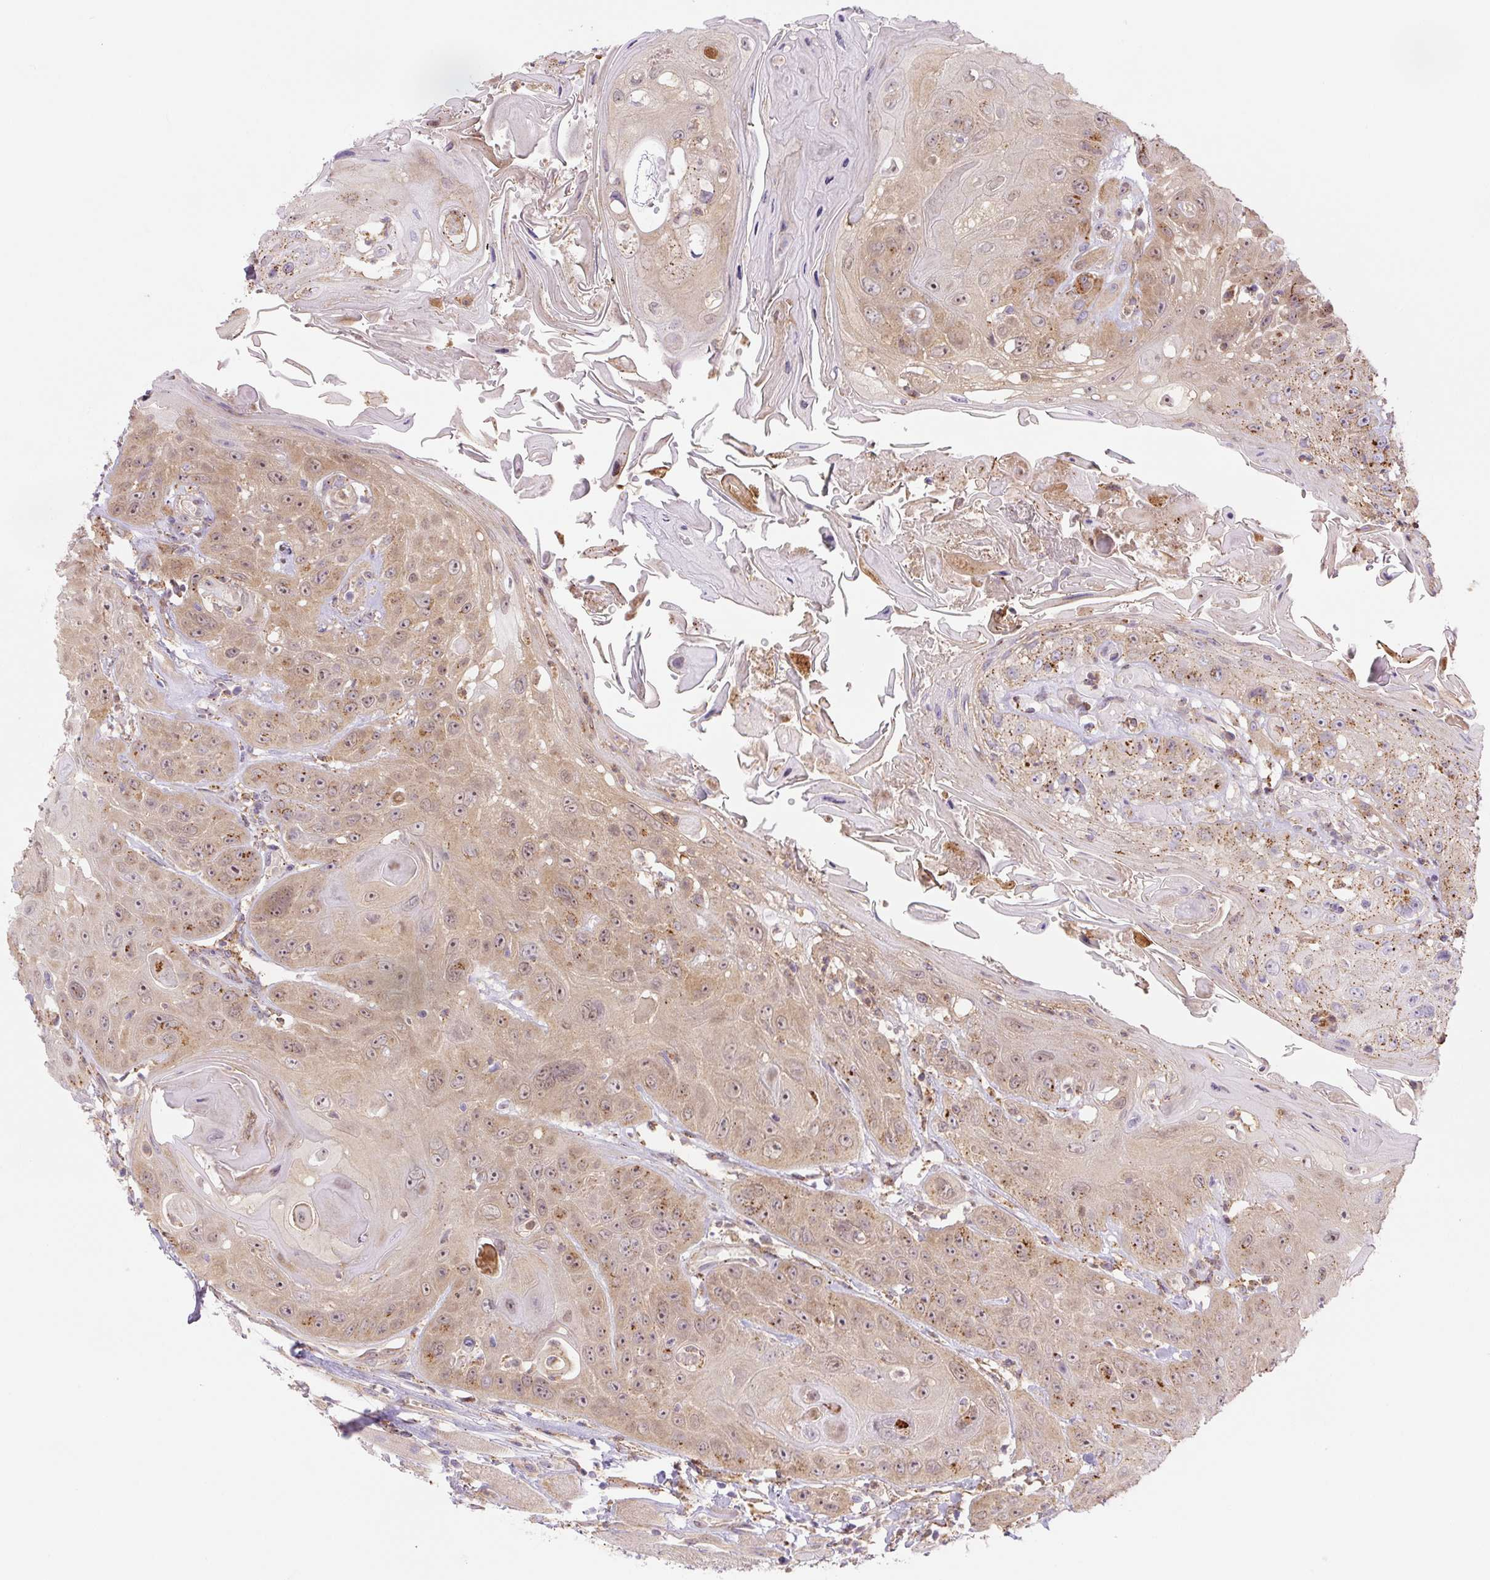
{"staining": {"intensity": "moderate", "quantity": "25%-75%", "location": "cytoplasmic/membranous,nuclear"}, "tissue": "head and neck cancer", "cell_type": "Tumor cells", "image_type": "cancer", "snomed": [{"axis": "morphology", "description": "Squamous cell carcinoma, NOS"}, {"axis": "topography", "description": "Head-Neck"}], "caption": "Tumor cells demonstrate medium levels of moderate cytoplasmic/membranous and nuclear positivity in approximately 25%-75% of cells in human squamous cell carcinoma (head and neck).", "gene": "ZSWIM7", "patient": {"sex": "female", "age": 59}}